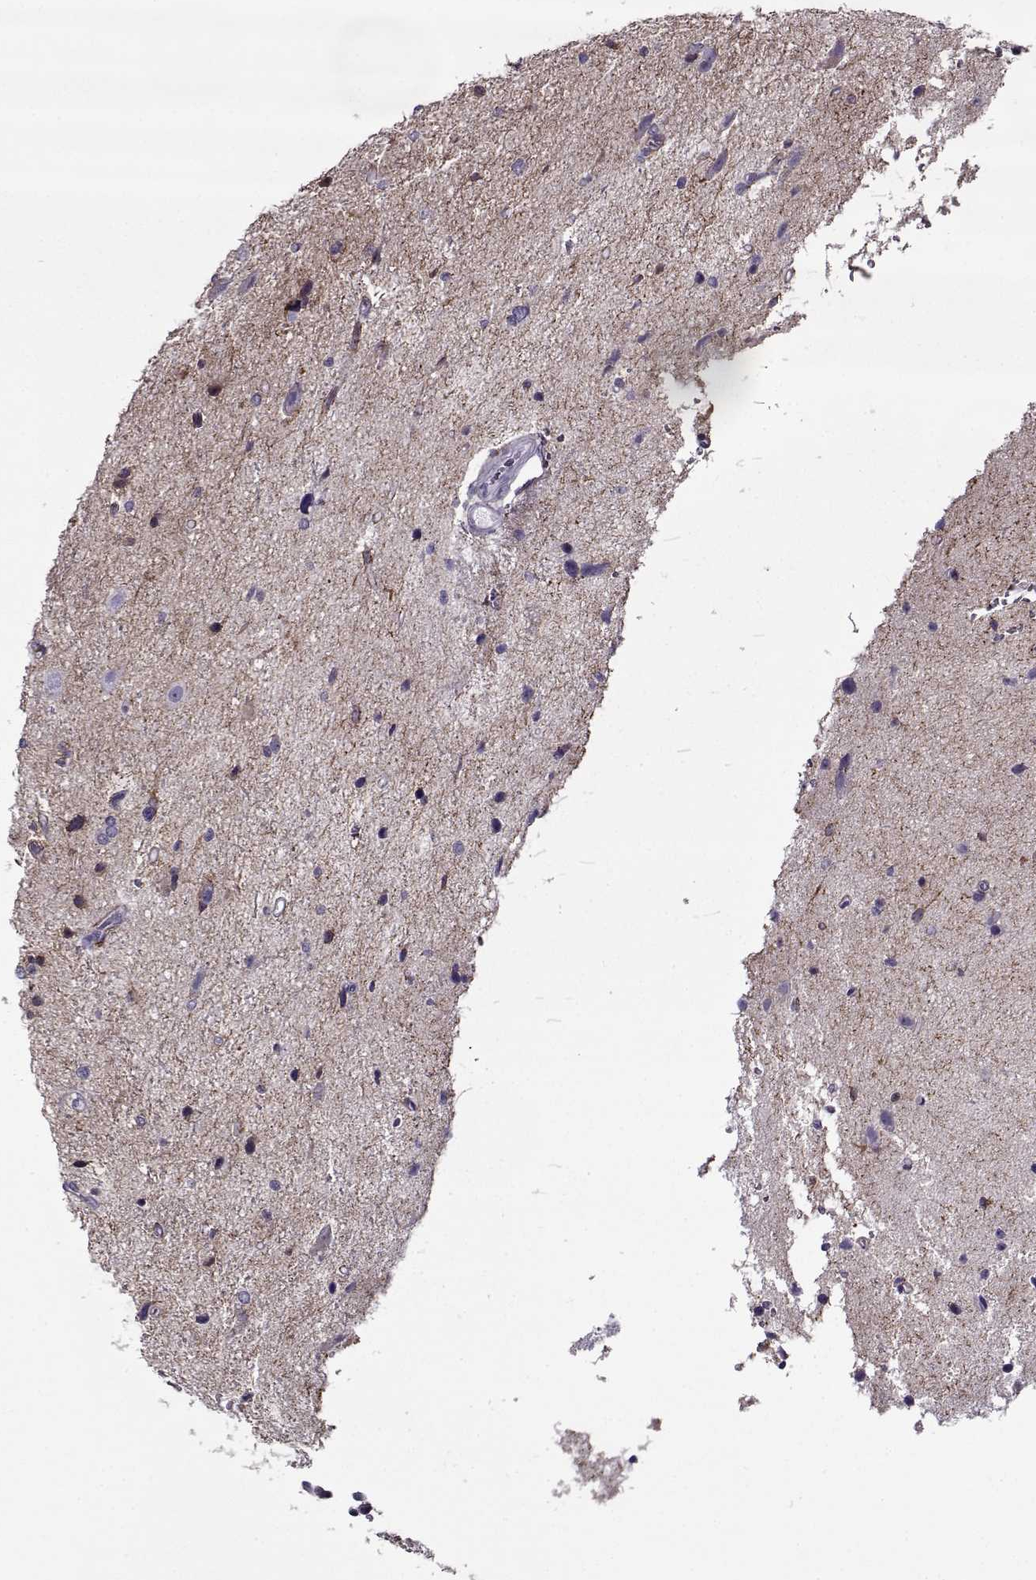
{"staining": {"intensity": "negative", "quantity": "none", "location": "none"}, "tissue": "glioma", "cell_type": "Tumor cells", "image_type": "cancer", "snomed": [{"axis": "morphology", "description": "Glioma, malignant, Low grade"}, {"axis": "topography", "description": "Brain"}], "caption": "Glioma was stained to show a protein in brown. There is no significant expression in tumor cells. (DAB (3,3'-diaminobenzidine) IHC with hematoxylin counter stain).", "gene": "PP2D1", "patient": {"sex": "female", "age": 32}}